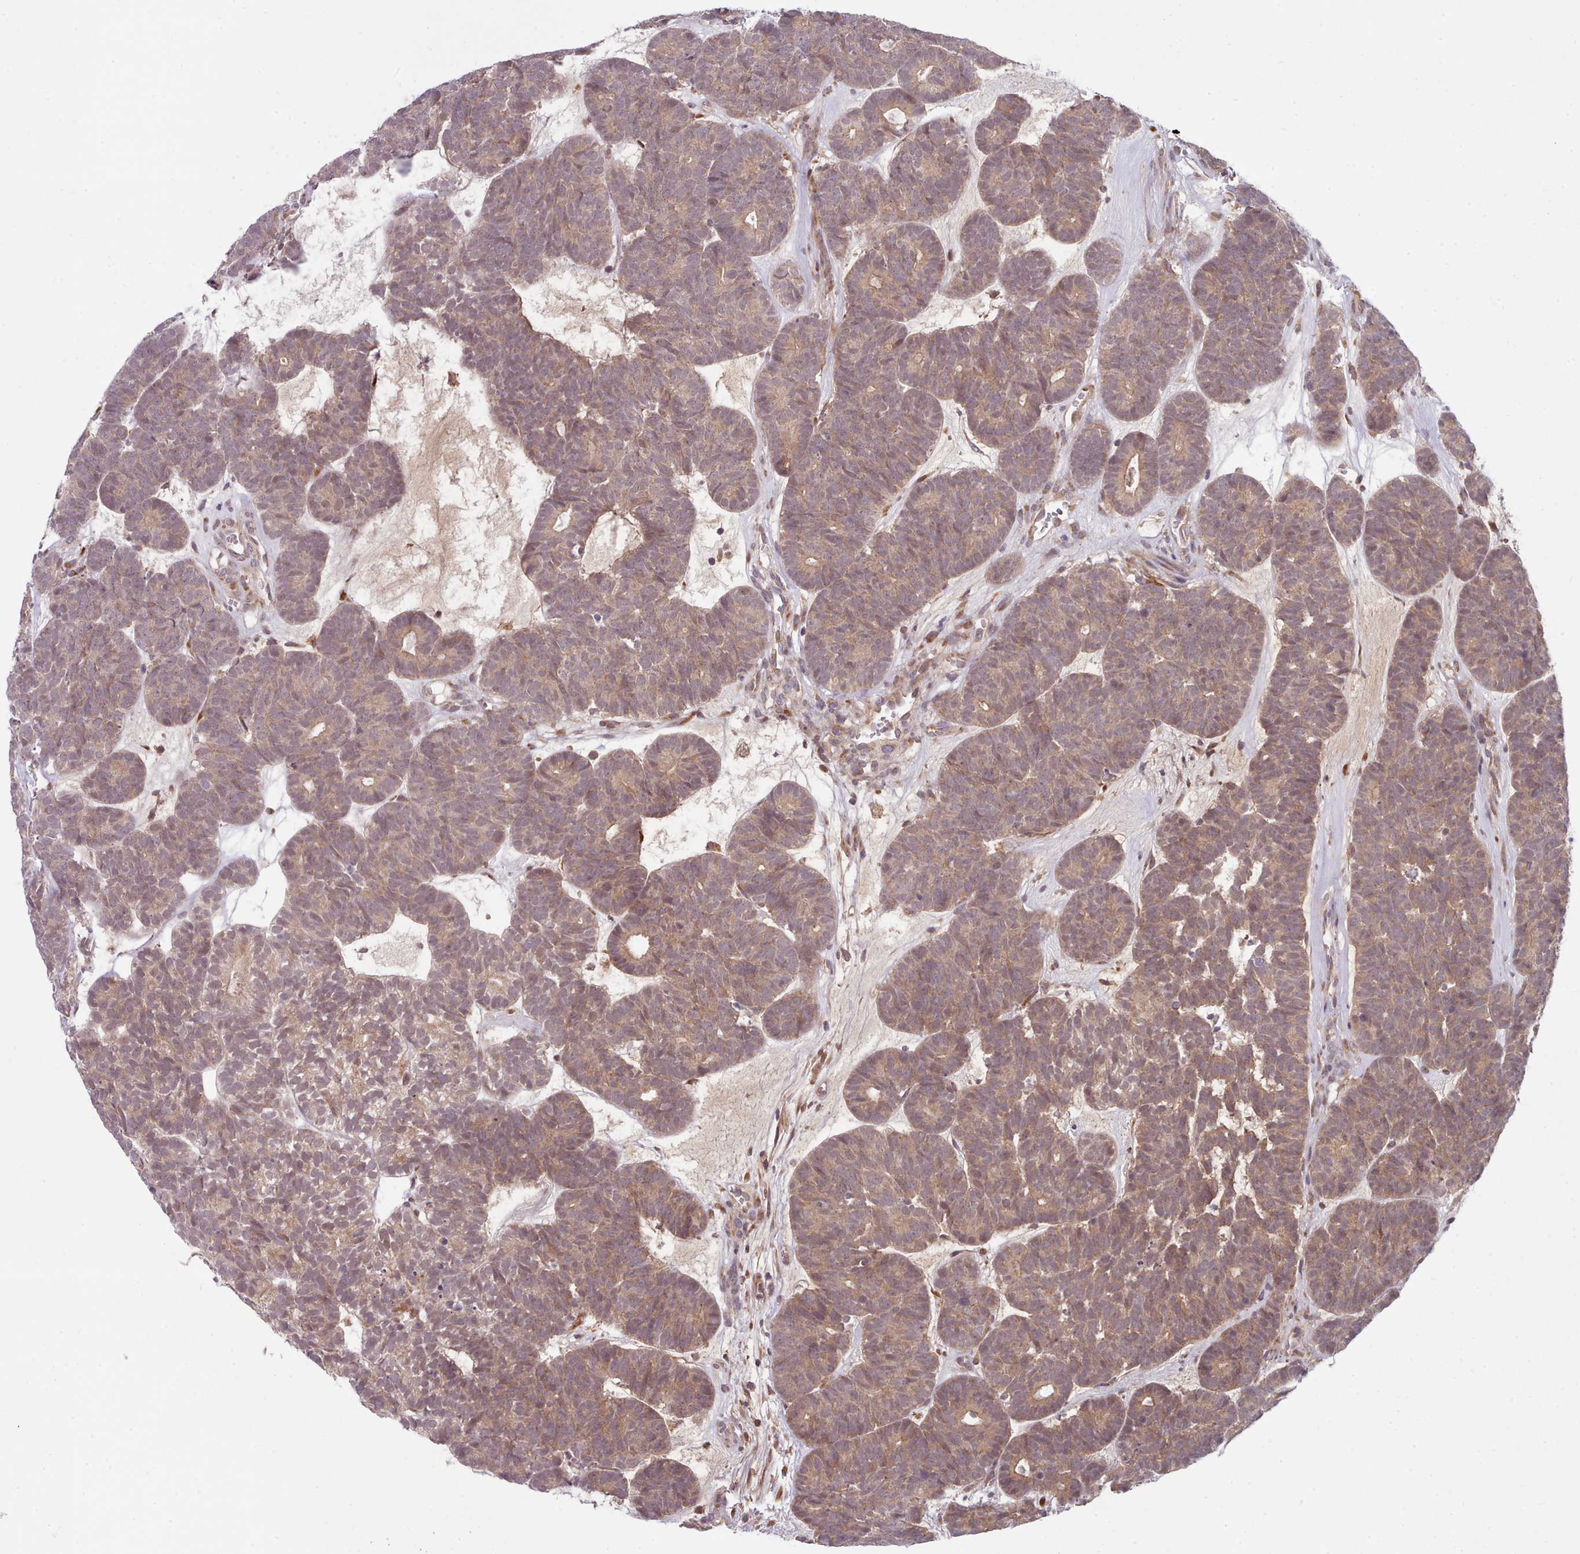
{"staining": {"intensity": "moderate", "quantity": "25%-75%", "location": "cytoplasmic/membranous"}, "tissue": "head and neck cancer", "cell_type": "Tumor cells", "image_type": "cancer", "snomed": [{"axis": "morphology", "description": "Adenocarcinoma, NOS"}, {"axis": "topography", "description": "Head-Neck"}], "caption": "This photomicrograph exhibits immunohistochemistry staining of head and neck cancer, with medium moderate cytoplasmic/membranous expression in approximately 25%-75% of tumor cells.", "gene": "TRIM26", "patient": {"sex": "female", "age": 81}}